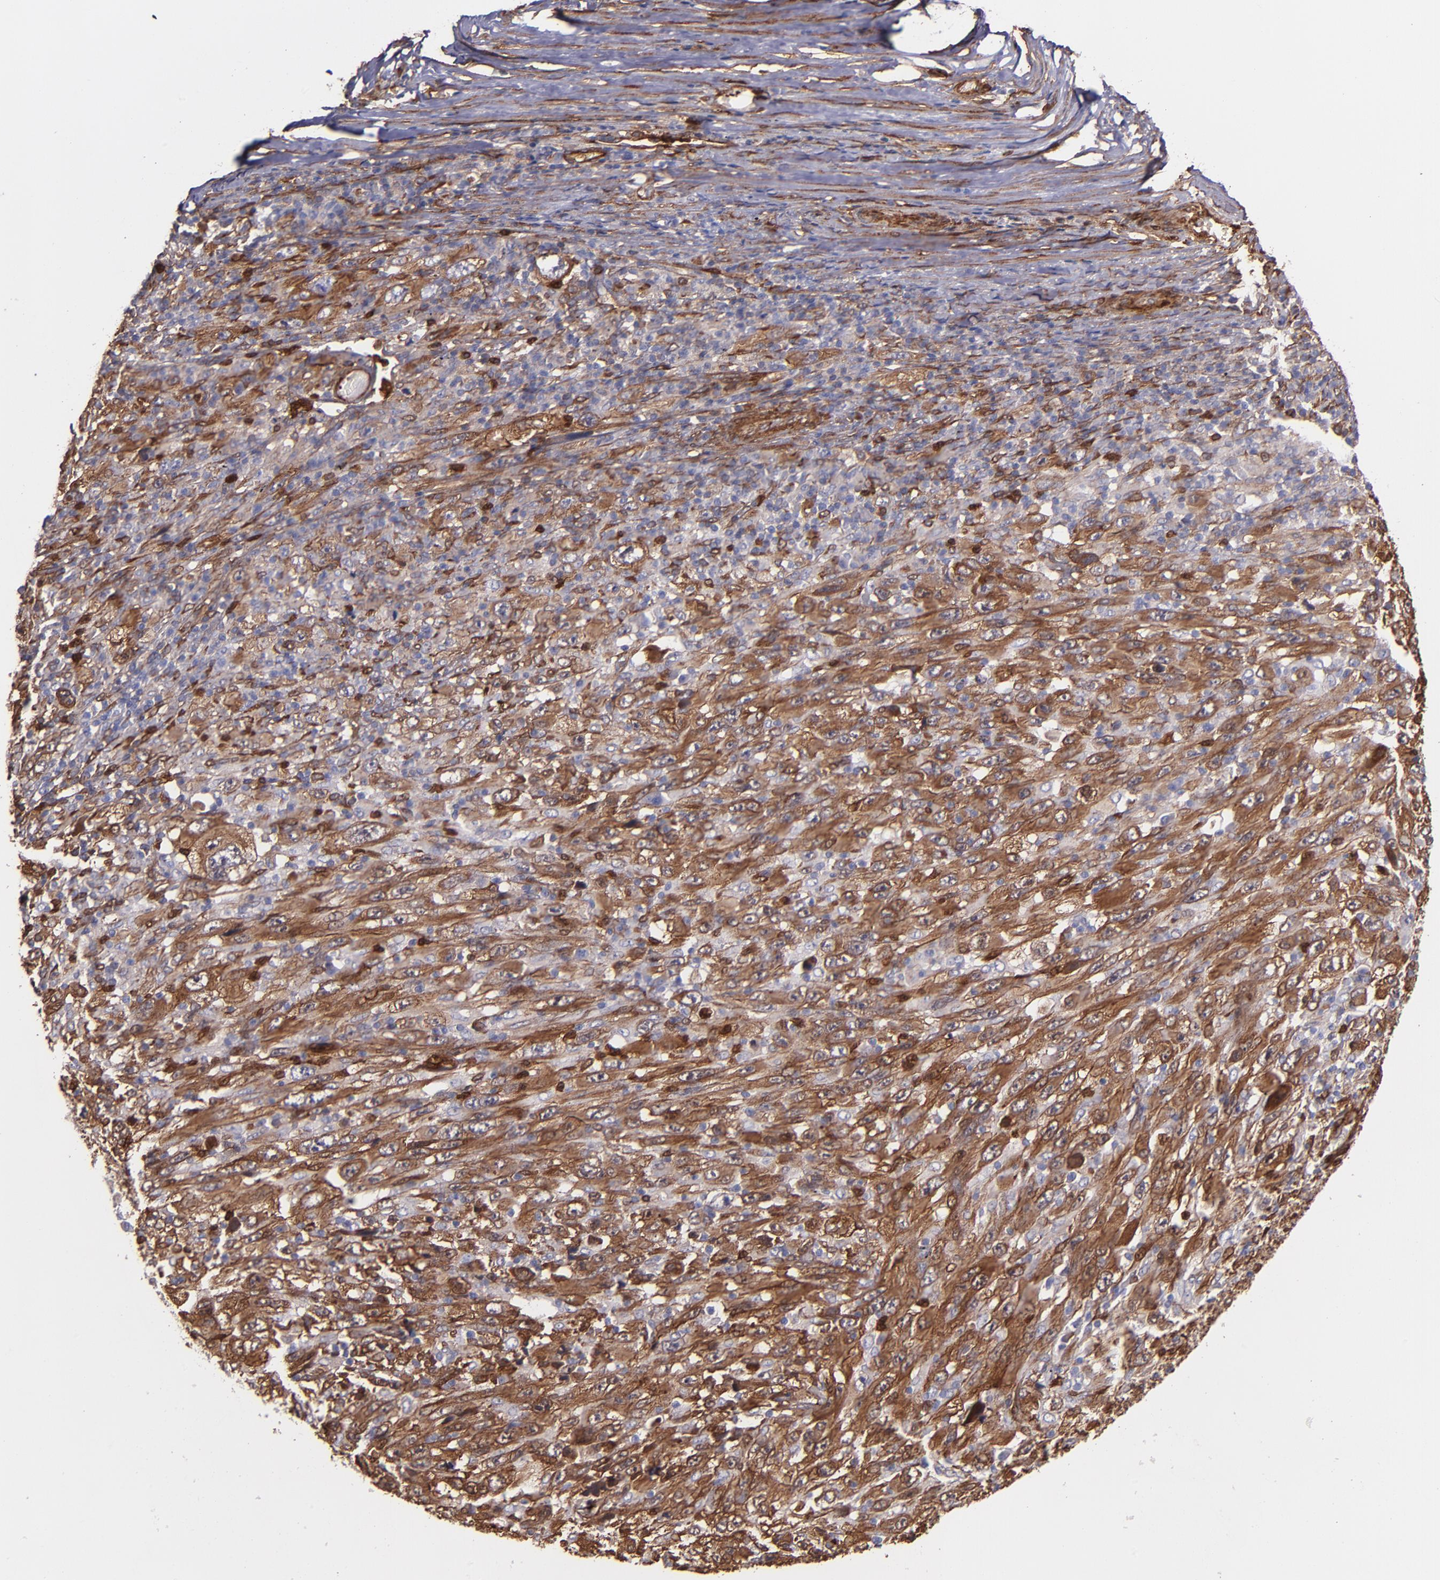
{"staining": {"intensity": "moderate", "quantity": ">75%", "location": "cytoplasmic/membranous"}, "tissue": "melanoma", "cell_type": "Tumor cells", "image_type": "cancer", "snomed": [{"axis": "morphology", "description": "Malignant melanoma, Metastatic site"}, {"axis": "topography", "description": "Skin"}], "caption": "Immunohistochemical staining of malignant melanoma (metastatic site) displays medium levels of moderate cytoplasmic/membranous positivity in about >75% of tumor cells.", "gene": "VCL", "patient": {"sex": "female", "age": 56}}